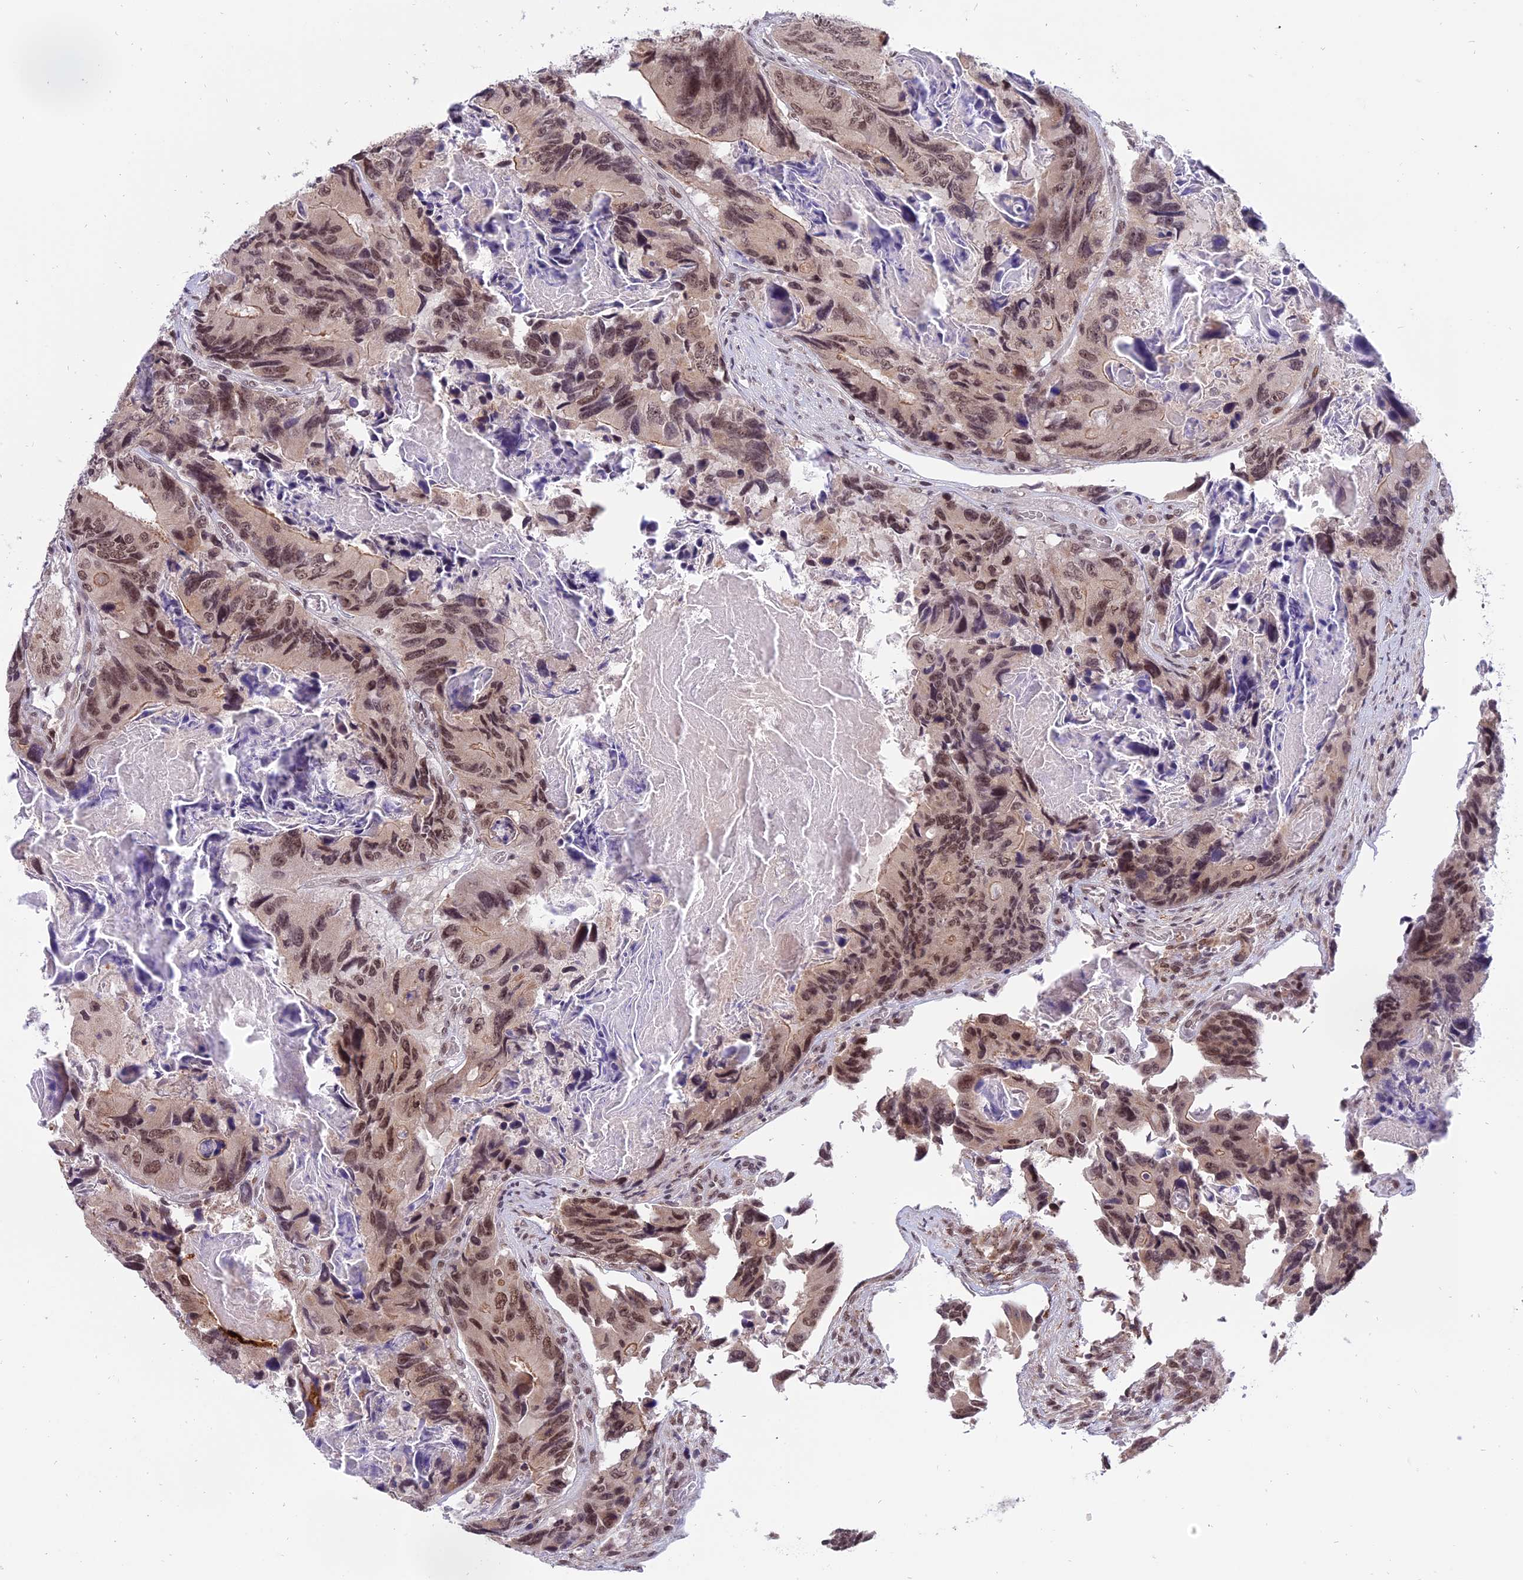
{"staining": {"intensity": "moderate", "quantity": ">75%", "location": "nuclear"}, "tissue": "colorectal cancer", "cell_type": "Tumor cells", "image_type": "cancer", "snomed": [{"axis": "morphology", "description": "Adenocarcinoma, NOS"}, {"axis": "topography", "description": "Colon"}], "caption": "Colorectal adenocarcinoma tissue demonstrates moderate nuclear expression in approximately >75% of tumor cells (Brightfield microscopy of DAB IHC at high magnification).", "gene": "TADA3", "patient": {"sex": "male", "age": 84}}